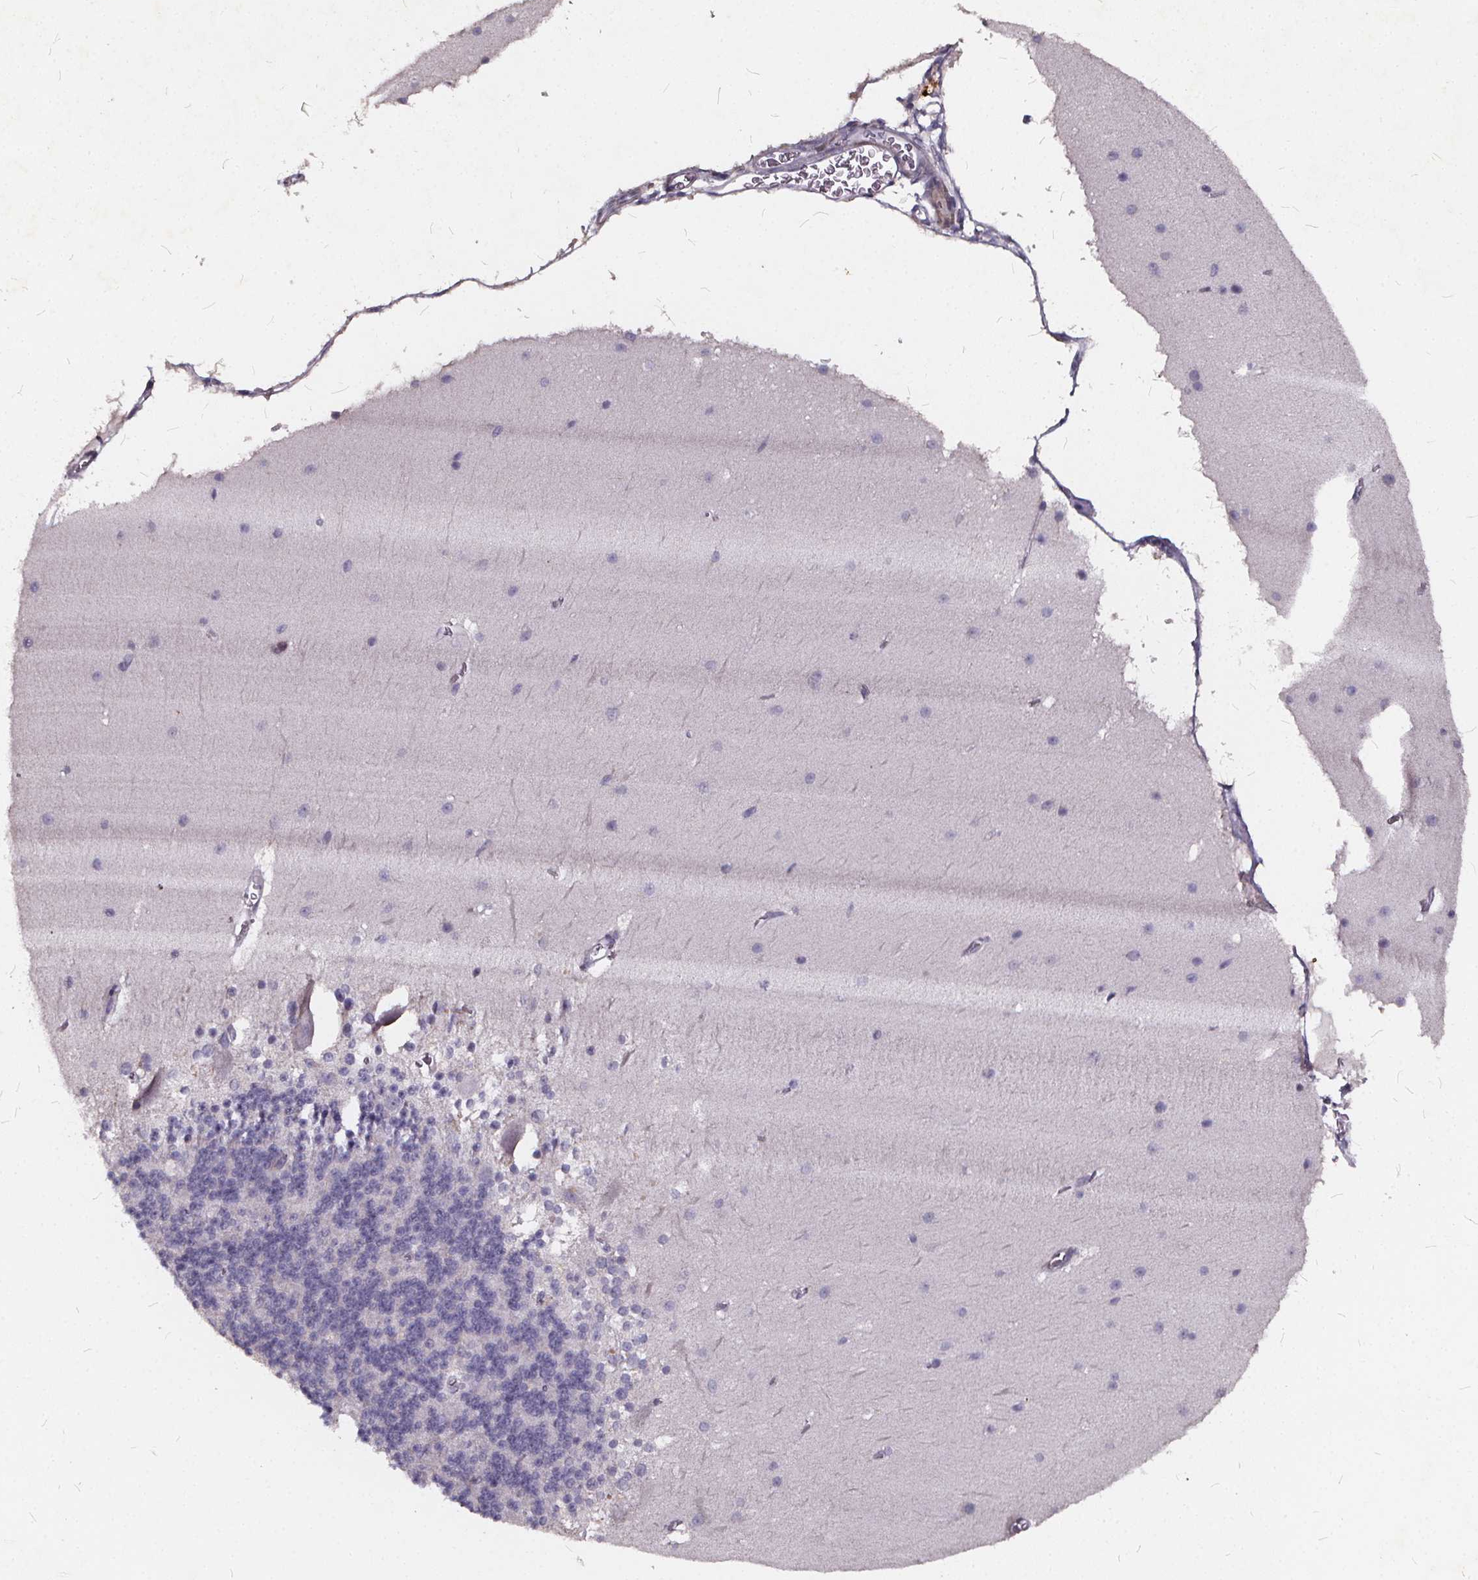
{"staining": {"intensity": "negative", "quantity": "none", "location": "none"}, "tissue": "cerebellum", "cell_type": "Cells in granular layer", "image_type": "normal", "snomed": [{"axis": "morphology", "description": "Normal tissue, NOS"}, {"axis": "topography", "description": "Cerebellum"}], "caption": "Human cerebellum stained for a protein using immunohistochemistry demonstrates no staining in cells in granular layer.", "gene": "TSPAN14", "patient": {"sex": "female", "age": 19}}